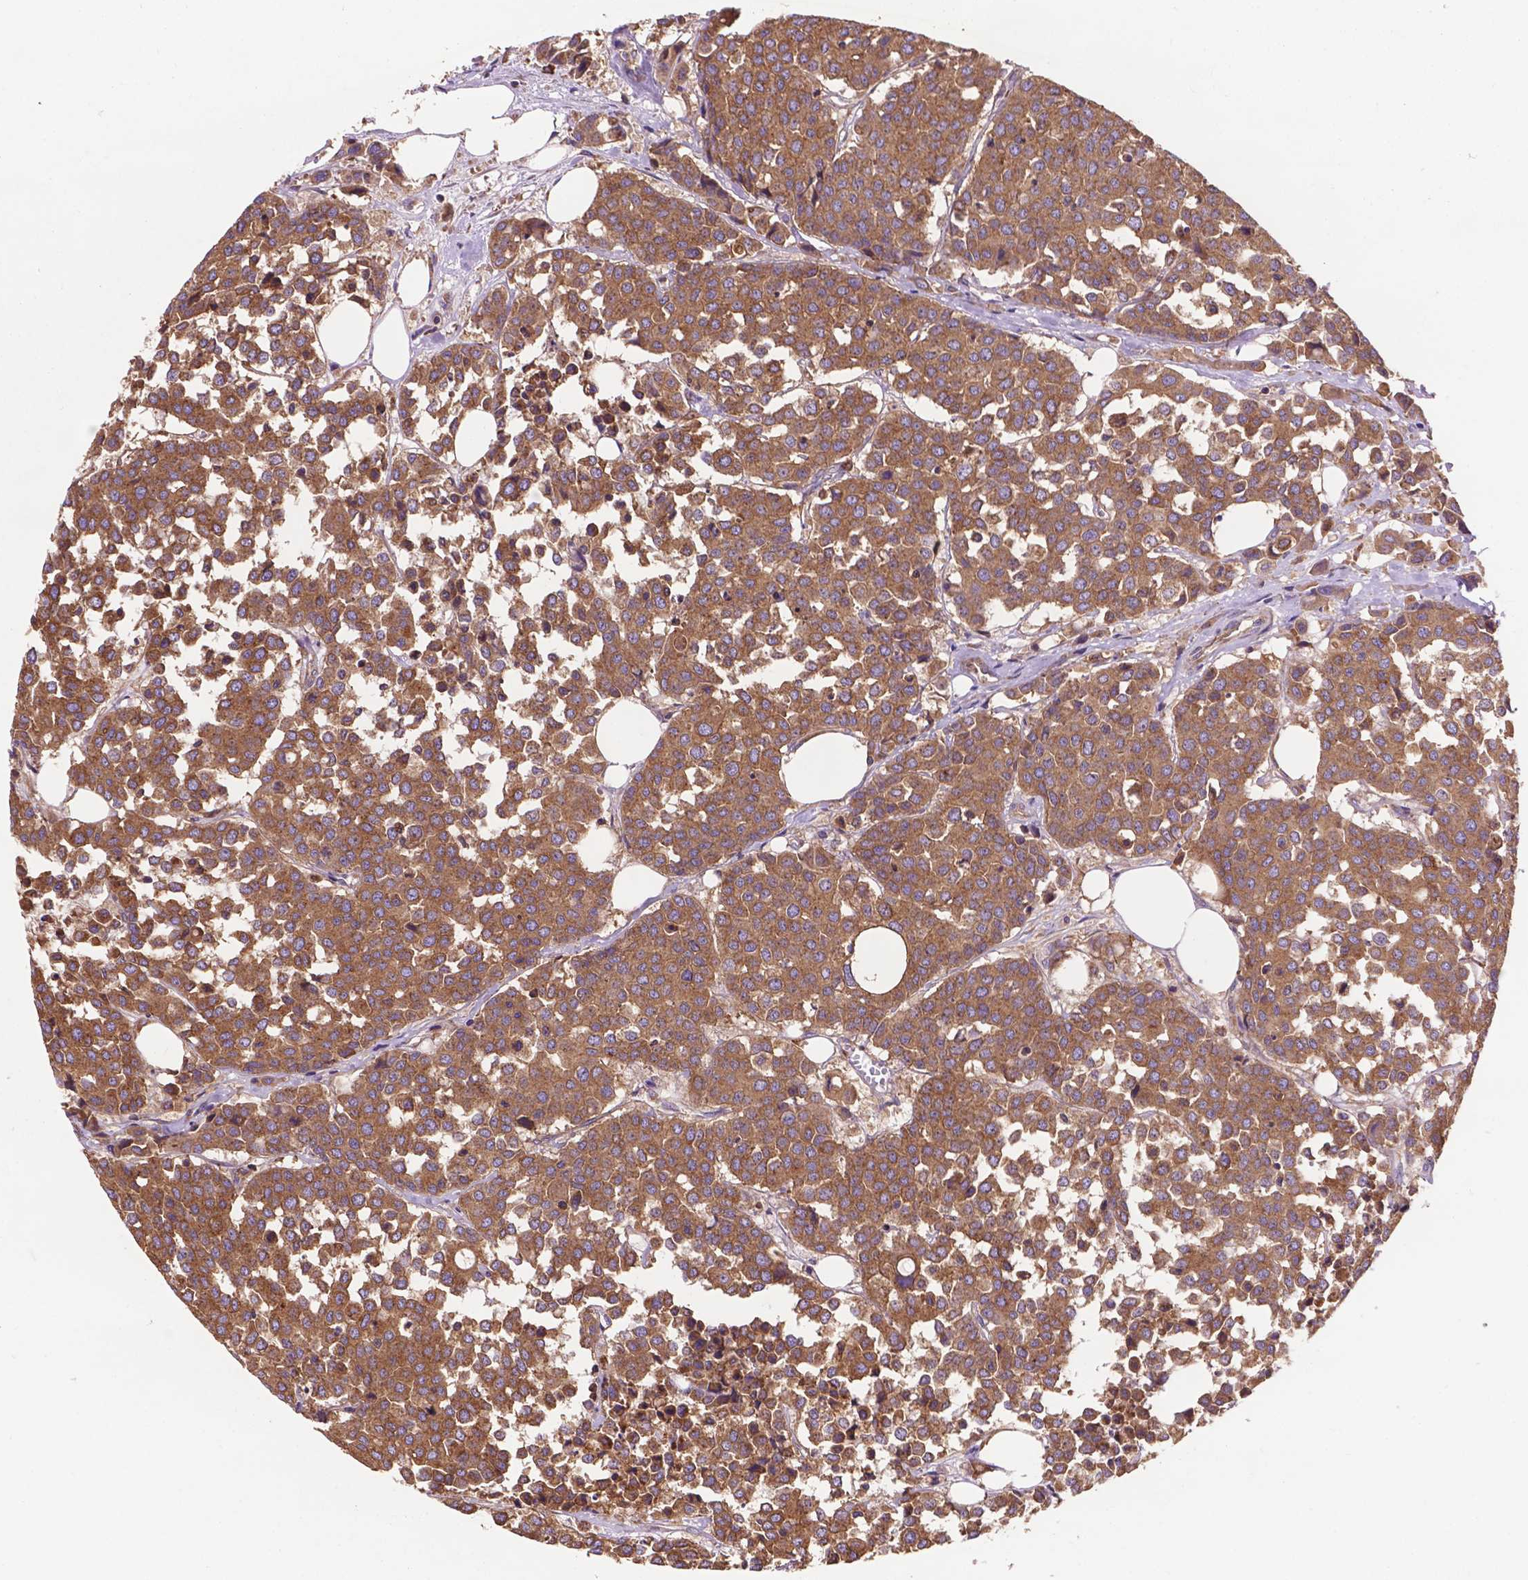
{"staining": {"intensity": "moderate", "quantity": ">75%", "location": "cytoplasmic/membranous"}, "tissue": "carcinoid", "cell_type": "Tumor cells", "image_type": "cancer", "snomed": [{"axis": "morphology", "description": "Carcinoid, malignant, NOS"}, {"axis": "topography", "description": "Colon"}], "caption": "A brown stain labels moderate cytoplasmic/membranous staining of a protein in carcinoid tumor cells.", "gene": "CCDC71L", "patient": {"sex": "male", "age": 81}}